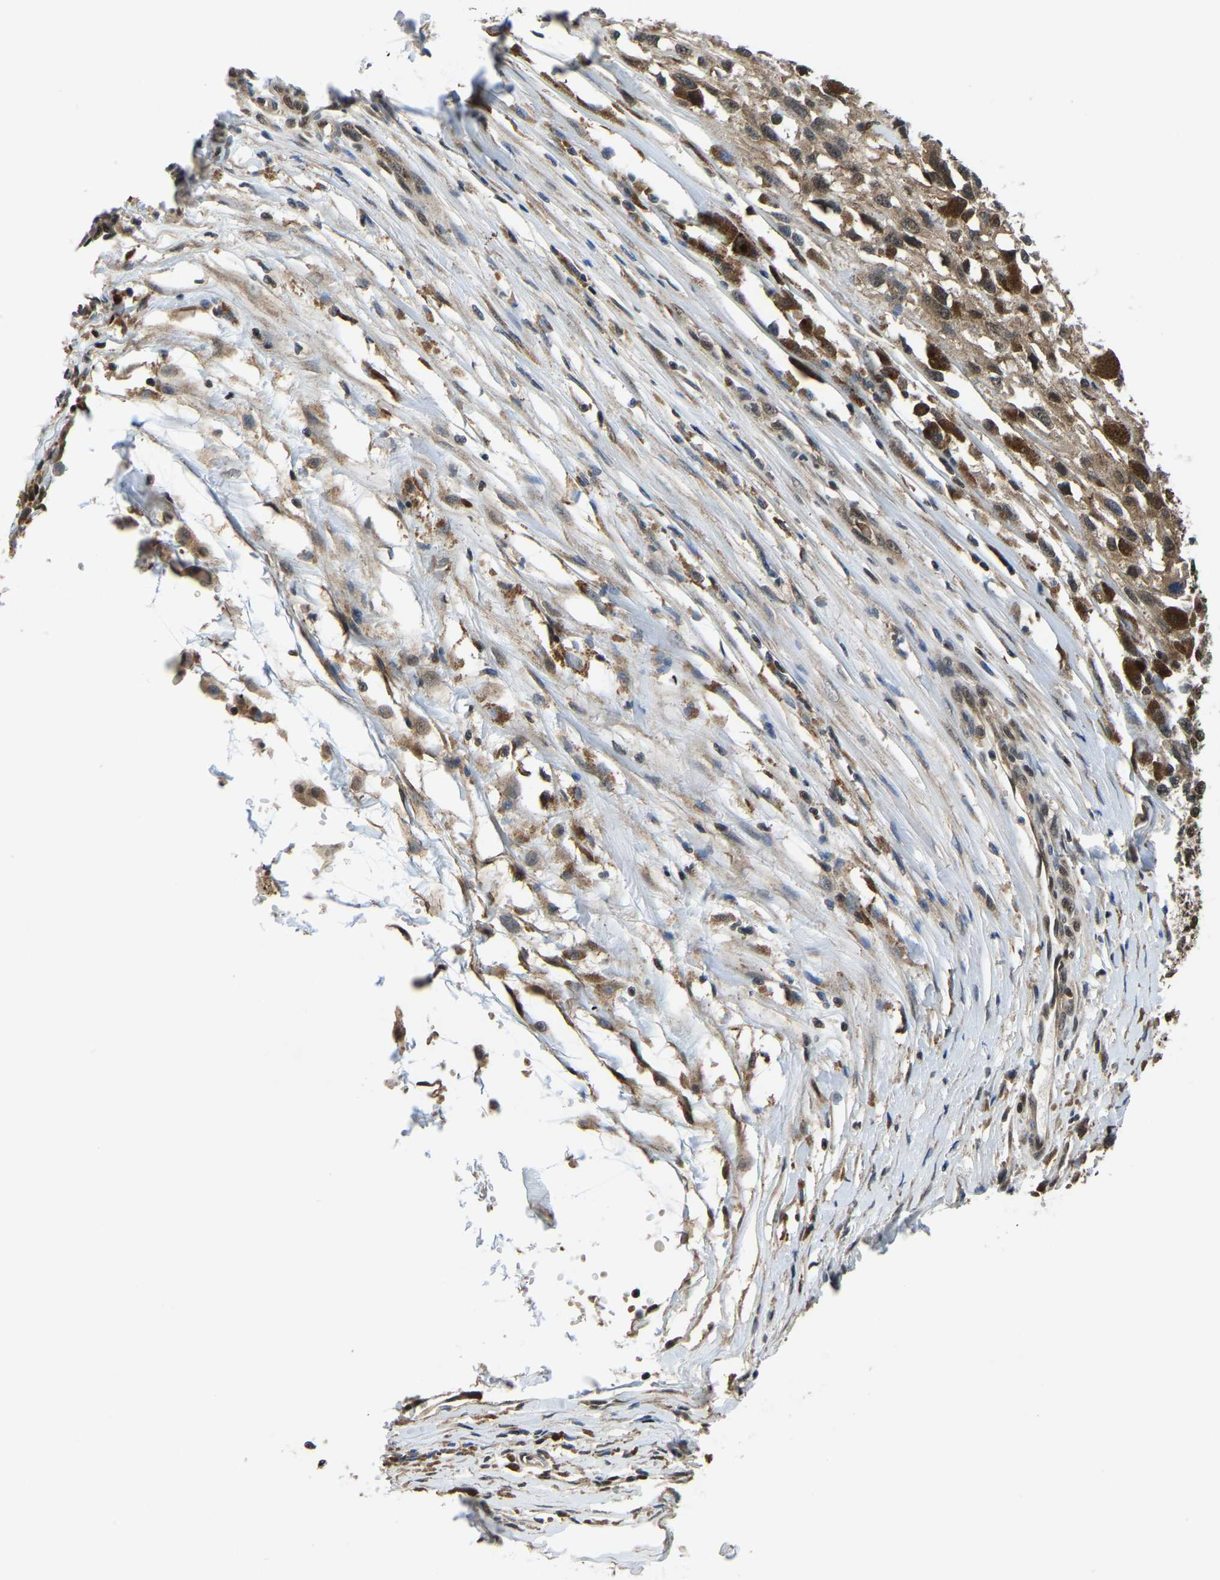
{"staining": {"intensity": "weak", "quantity": ">75%", "location": "cytoplasmic/membranous,nuclear"}, "tissue": "melanoma", "cell_type": "Tumor cells", "image_type": "cancer", "snomed": [{"axis": "morphology", "description": "Malignant melanoma, Metastatic site"}, {"axis": "topography", "description": "Lymph node"}], "caption": "The immunohistochemical stain labels weak cytoplasmic/membranous and nuclear staining in tumor cells of malignant melanoma (metastatic site) tissue.", "gene": "DFFA", "patient": {"sex": "male", "age": 59}}